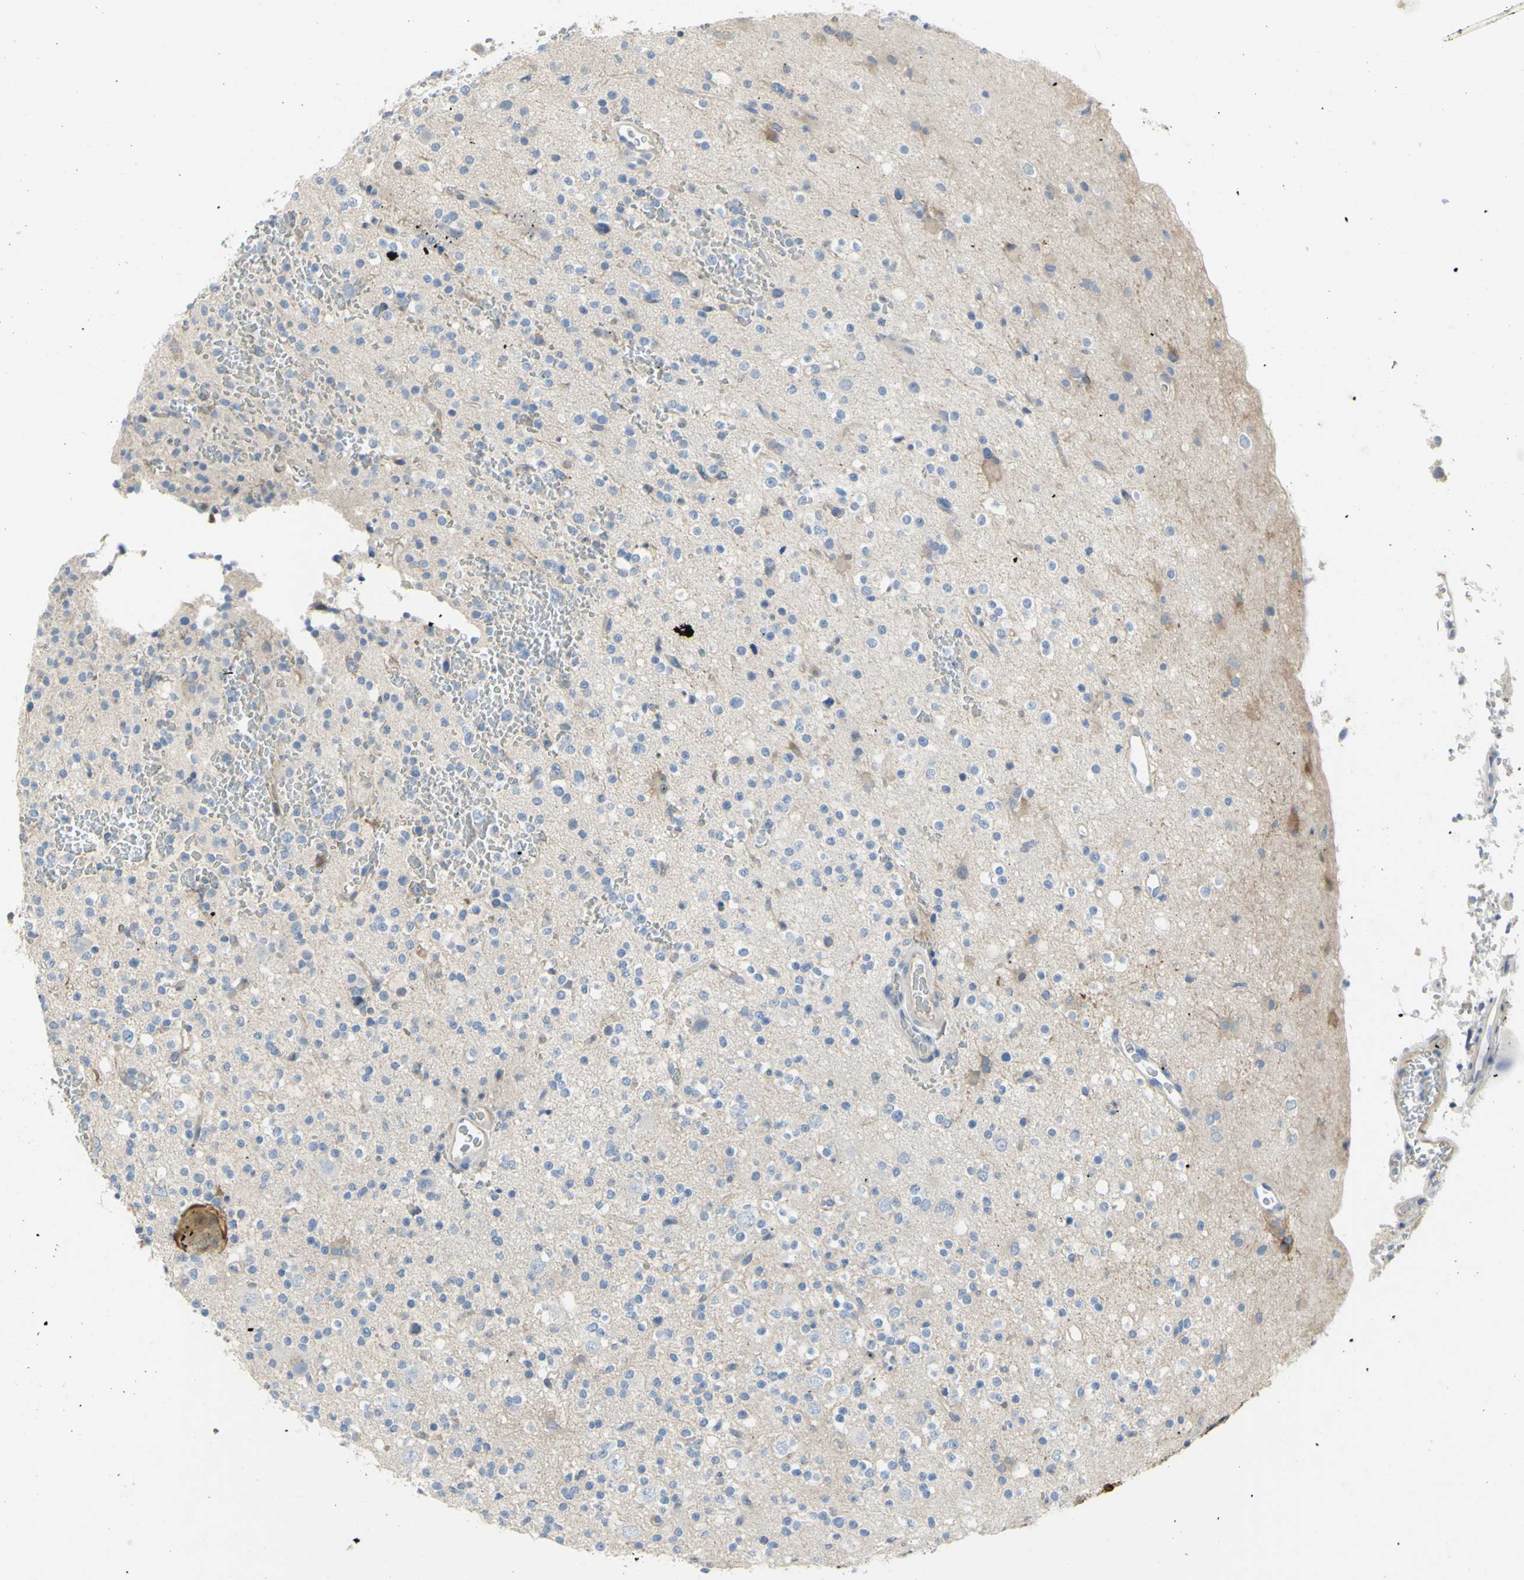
{"staining": {"intensity": "weak", "quantity": ">75%", "location": "cytoplasmic/membranous"}, "tissue": "glioma", "cell_type": "Tumor cells", "image_type": "cancer", "snomed": [{"axis": "morphology", "description": "Glioma, malignant, High grade"}, {"axis": "topography", "description": "Brain"}], "caption": "Glioma was stained to show a protein in brown. There is low levels of weak cytoplasmic/membranous staining in approximately >75% of tumor cells. (brown staining indicates protein expression, while blue staining denotes nuclei).", "gene": "MUC1", "patient": {"sex": "male", "age": 47}}